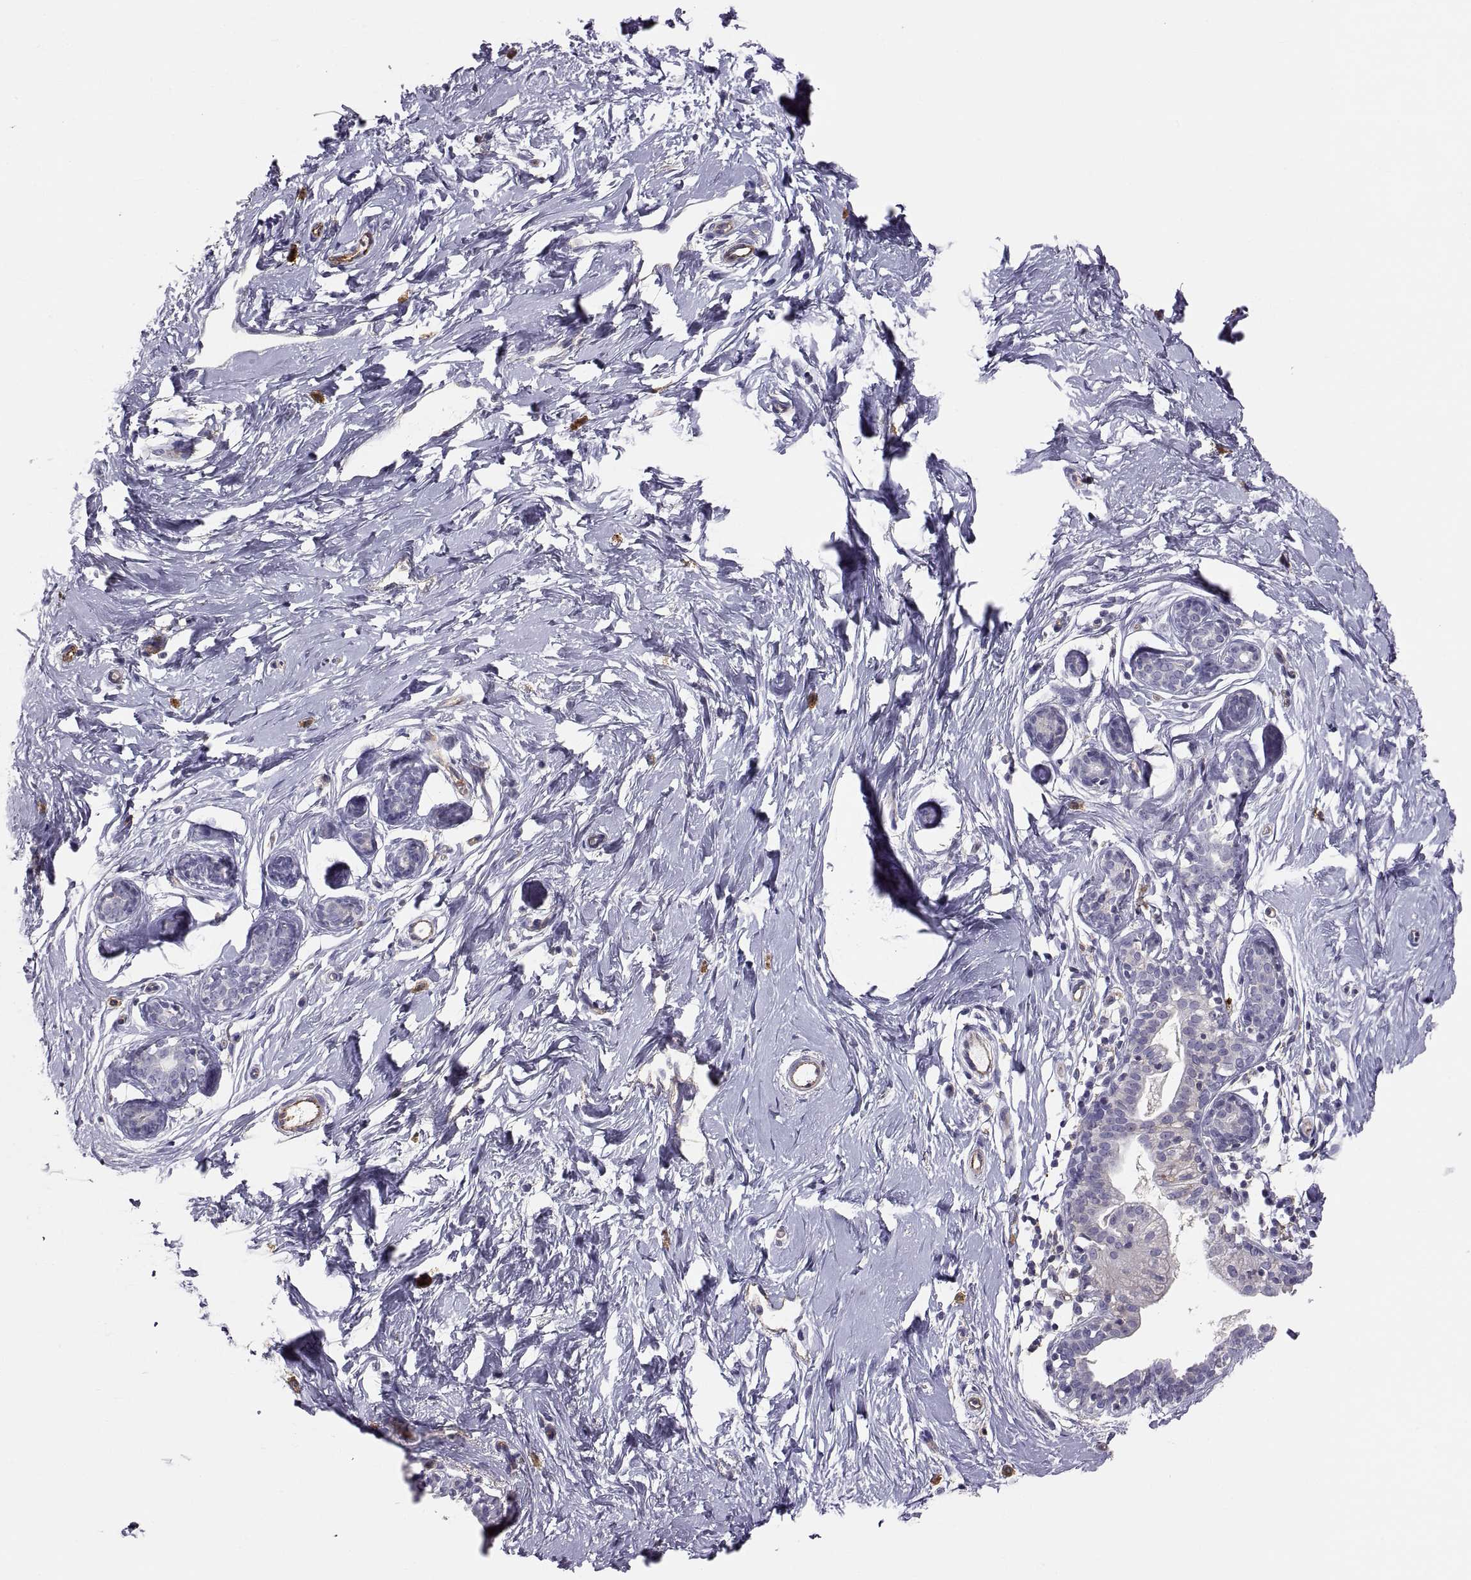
{"staining": {"intensity": "negative", "quantity": "none", "location": "none"}, "tissue": "breast", "cell_type": "Adipocytes", "image_type": "normal", "snomed": [{"axis": "morphology", "description": "Normal tissue, NOS"}, {"axis": "topography", "description": "Breast"}], "caption": "This is a image of immunohistochemistry (IHC) staining of normal breast, which shows no expression in adipocytes.", "gene": "RALB", "patient": {"sex": "female", "age": 37}}